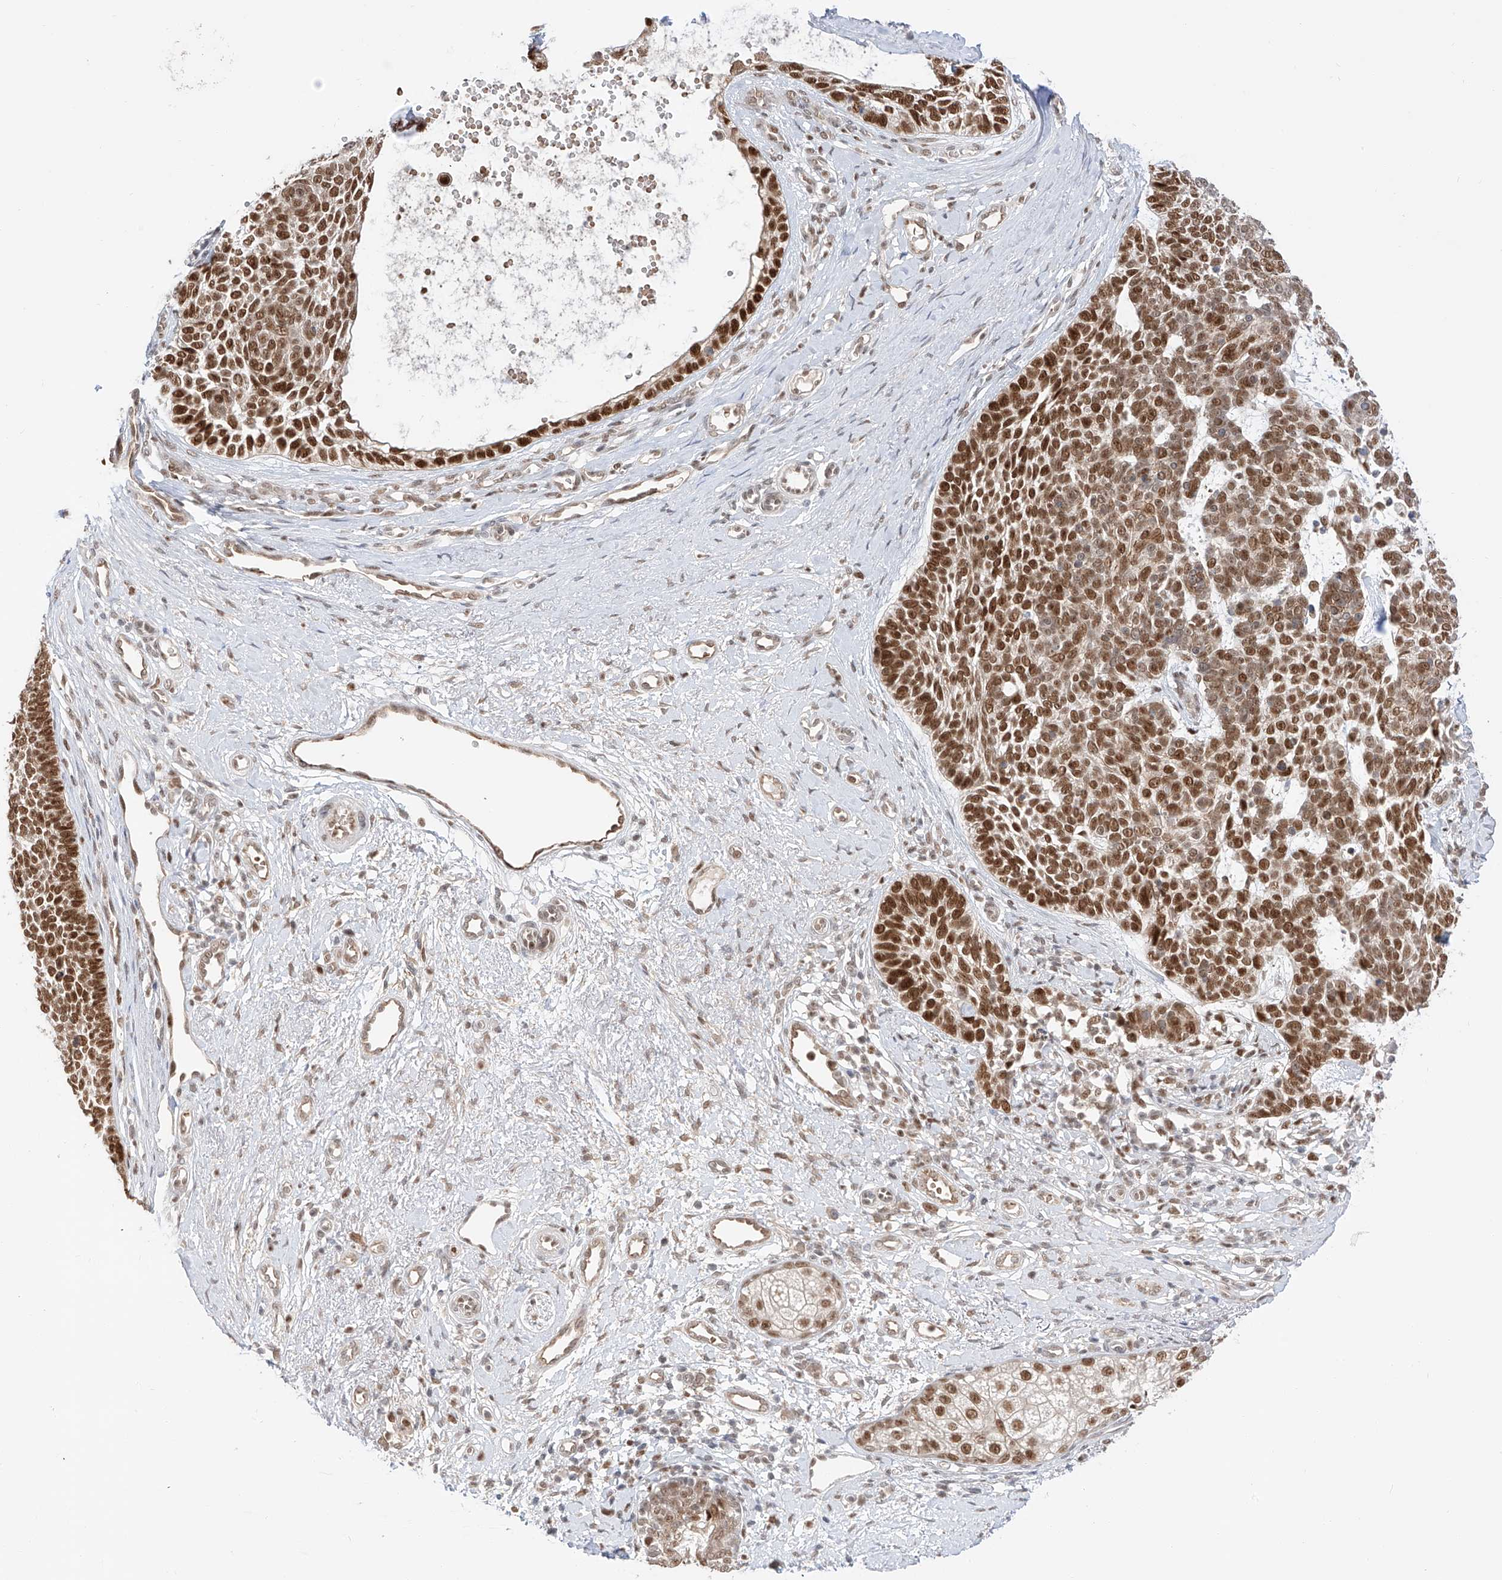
{"staining": {"intensity": "strong", "quantity": ">75%", "location": "nuclear"}, "tissue": "skin cancer", "cell_type": "Tumor cells", "image_type": "cancer", "snomed": [{"axis": "morphology", "description": "Basal cell carcinoma"}, {"axis": "topography", "description": "Skin"}], "caption": "Human basal cell carcinoma (skin) stained with a brown dye reveals strong nuclear positive staining in about >75% of tumor cells.", "gene": "POGK", "patient": {"sex": "female", "age": 81}}